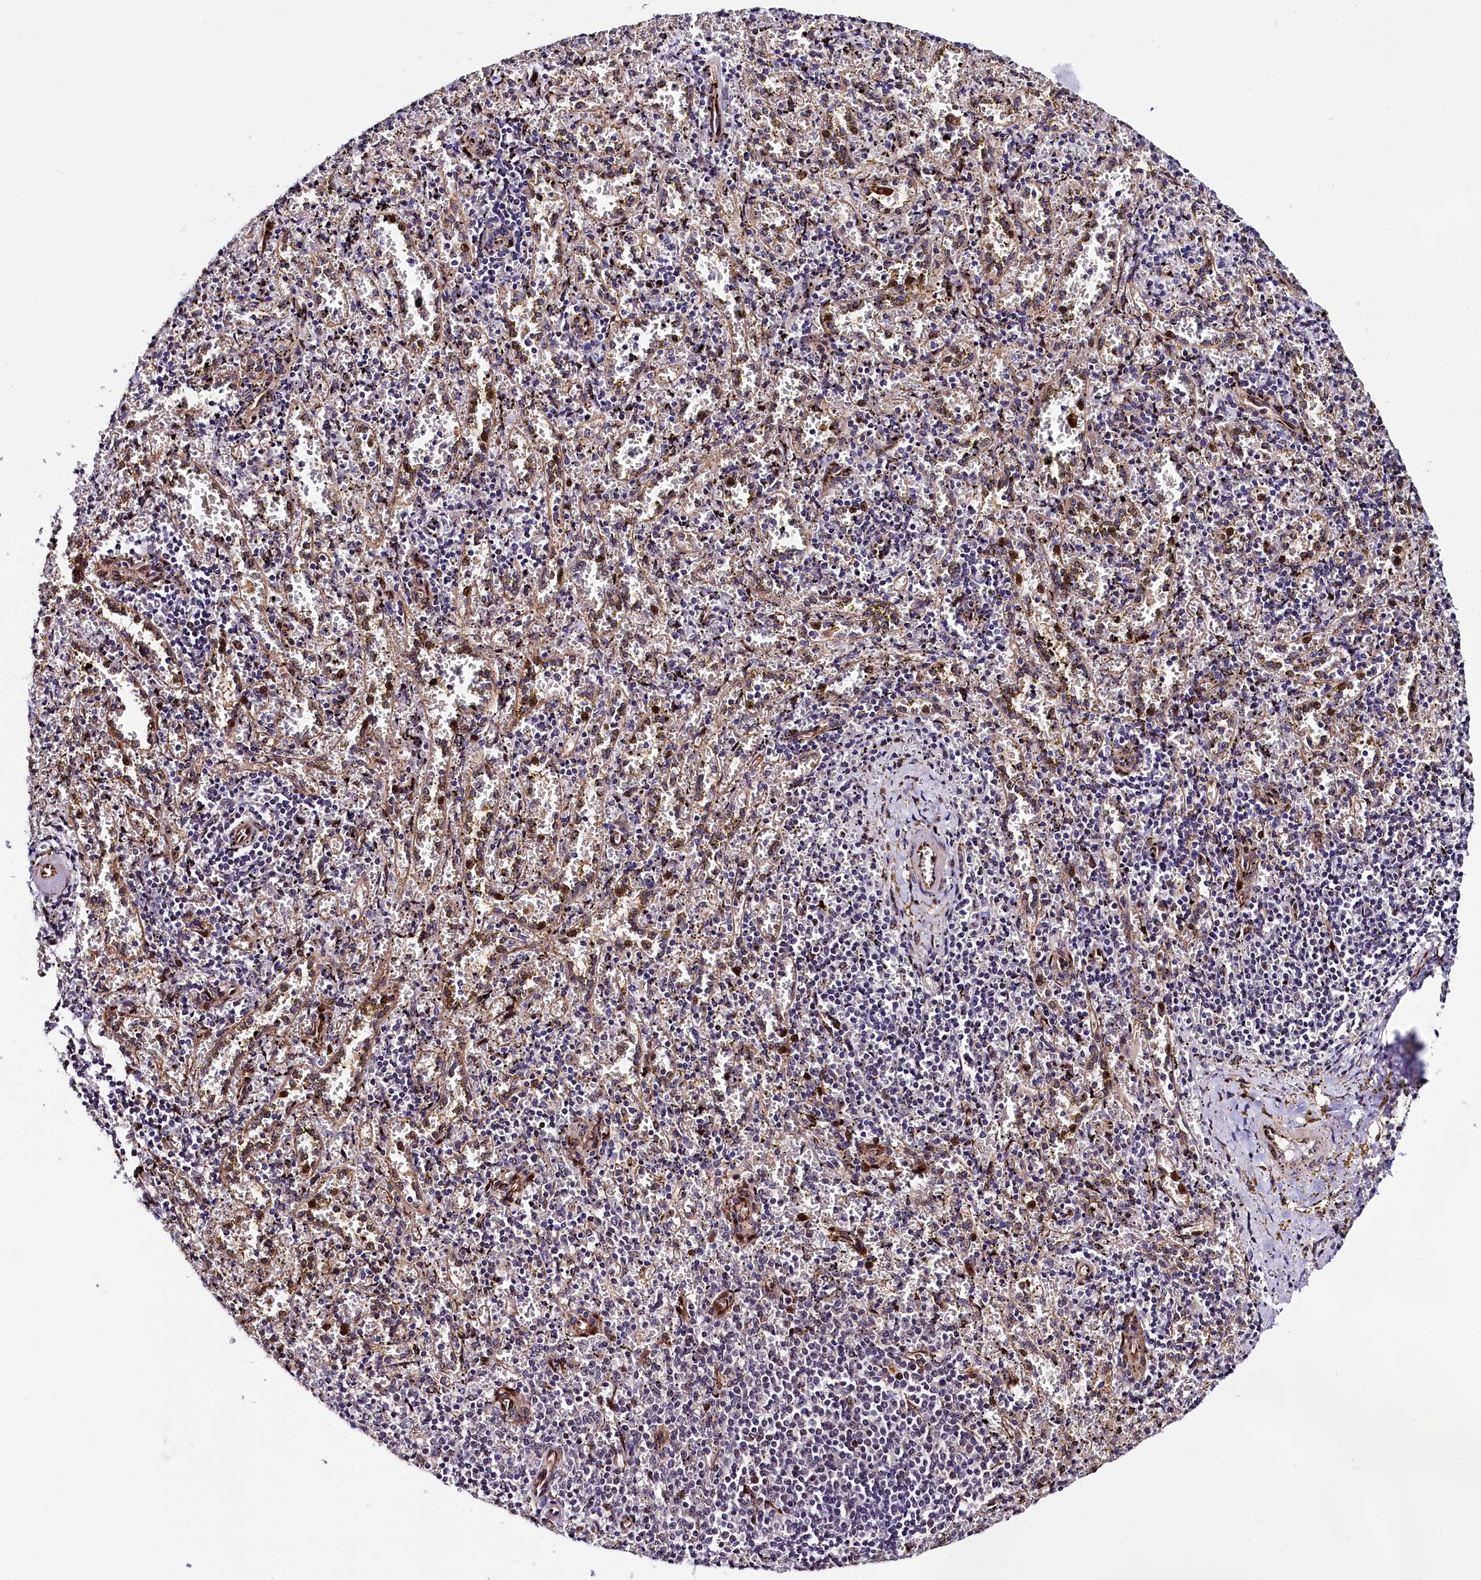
{"staining": {"intensity": "negative", "quantity": "none", "location": "none"}, "tissue": "spleen", "cell_type": "Cells in red pulp", "image_type": "normal", "snomed": [{"axis": "morphology", "description": "Normal tissue, NOS"}, {"axis": "topography", "description": "Spleen"}], "caption": "This is an immunohistochemistry (IHC) photomicrograph of normal human spleen. There is no staining in cells in red pulp.", "gene": "TRMT112", "patient": {"sex": "male", "age": 11}}